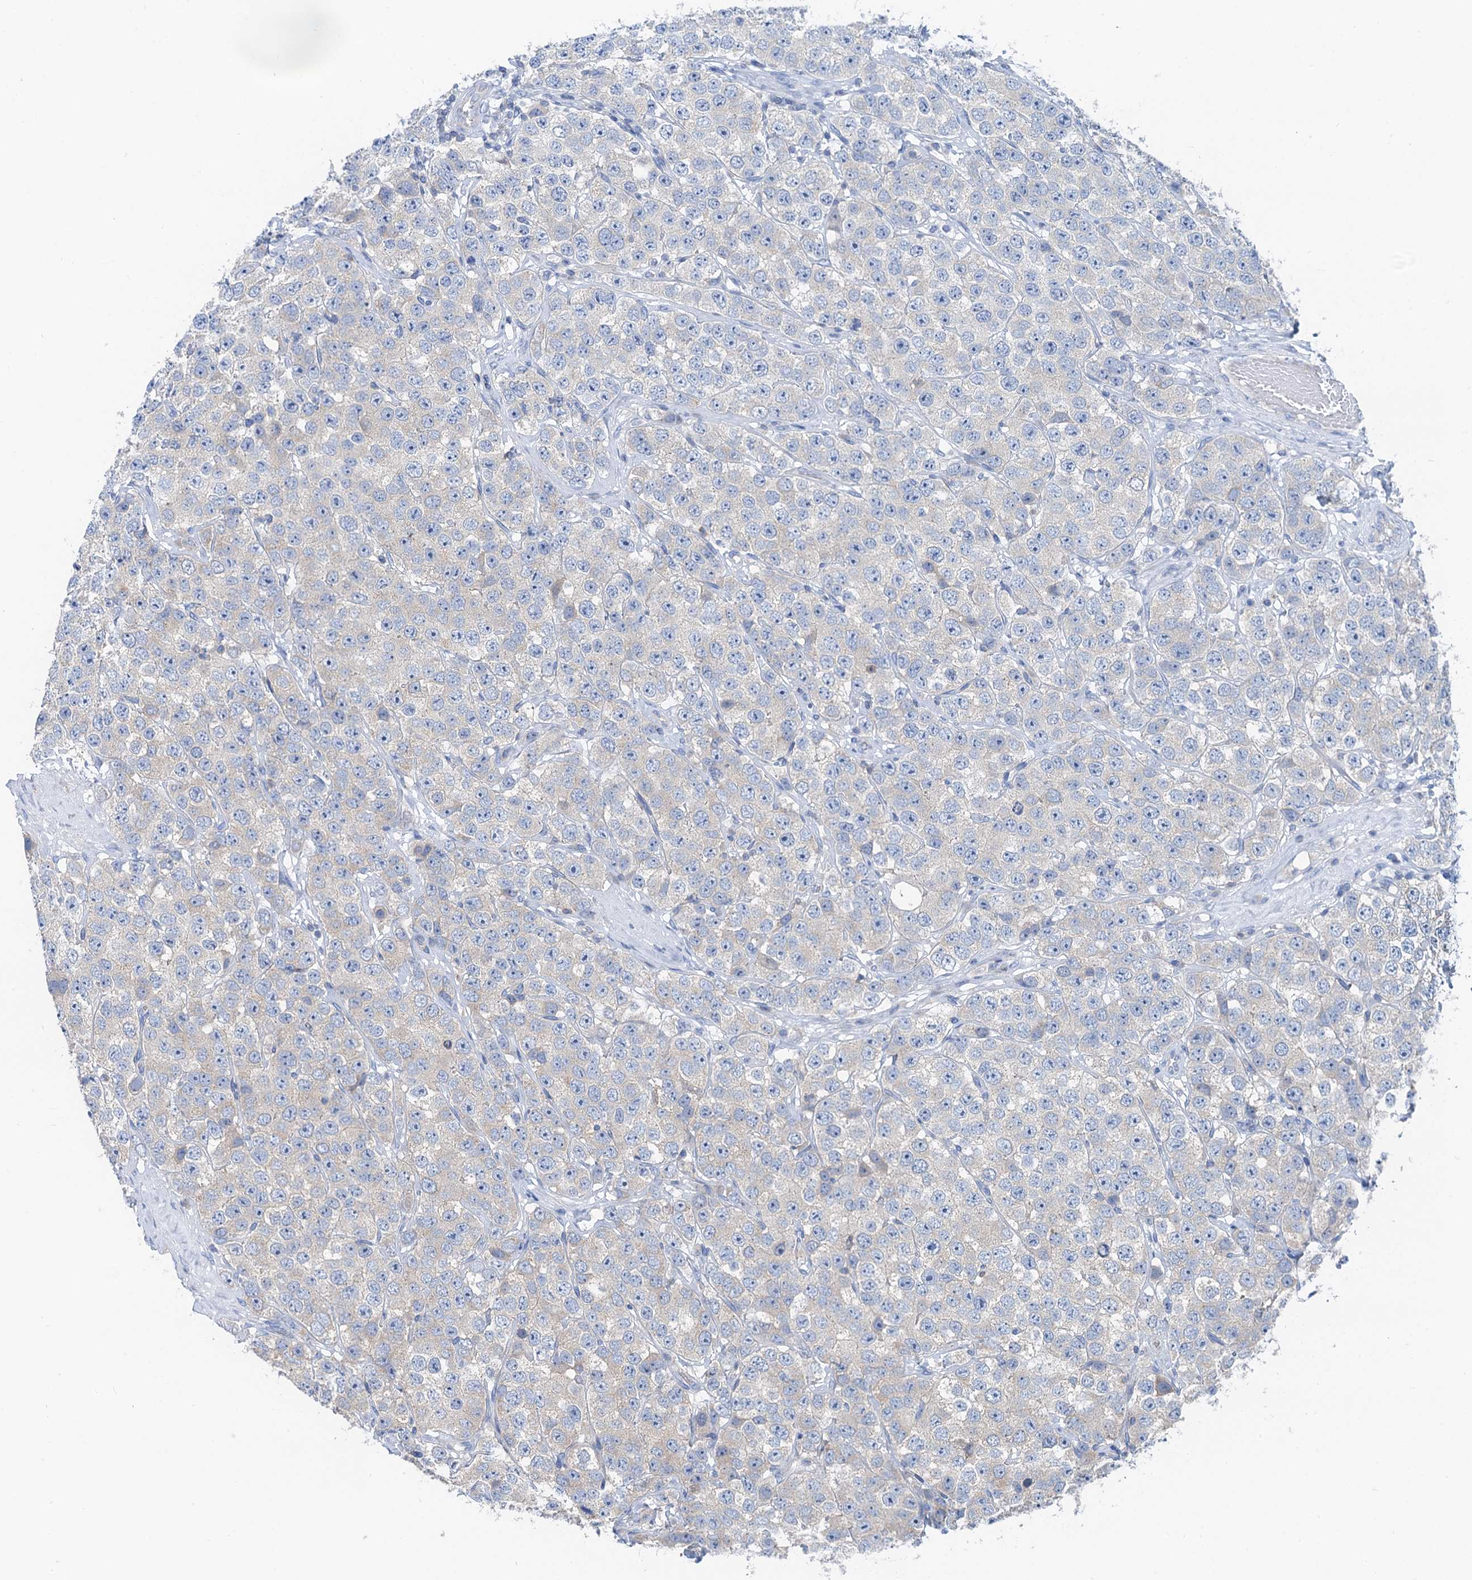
{"staining": {"intensity": "negative", "quantity": "none", "location": "none"}, "tissue": "testis cancer", "cell_type": "Tumor cells", "image_type": "cancer", "snomed": [{"axis": "morphology", "description": "Seminoma, NOS"}, {"axis": "topography", "description": "Testis"}], "caption": "A histopathology image of testis cancer (seminoma) stained for a protein displays no brown staining in tumor cells. (Stains: DAB IHC with hematoxylin counter stain, Microscopy: brightfield microscopy at high magnification).", "gene": "ANKRD26", "patient": {"sex": "male", "age": 28}}